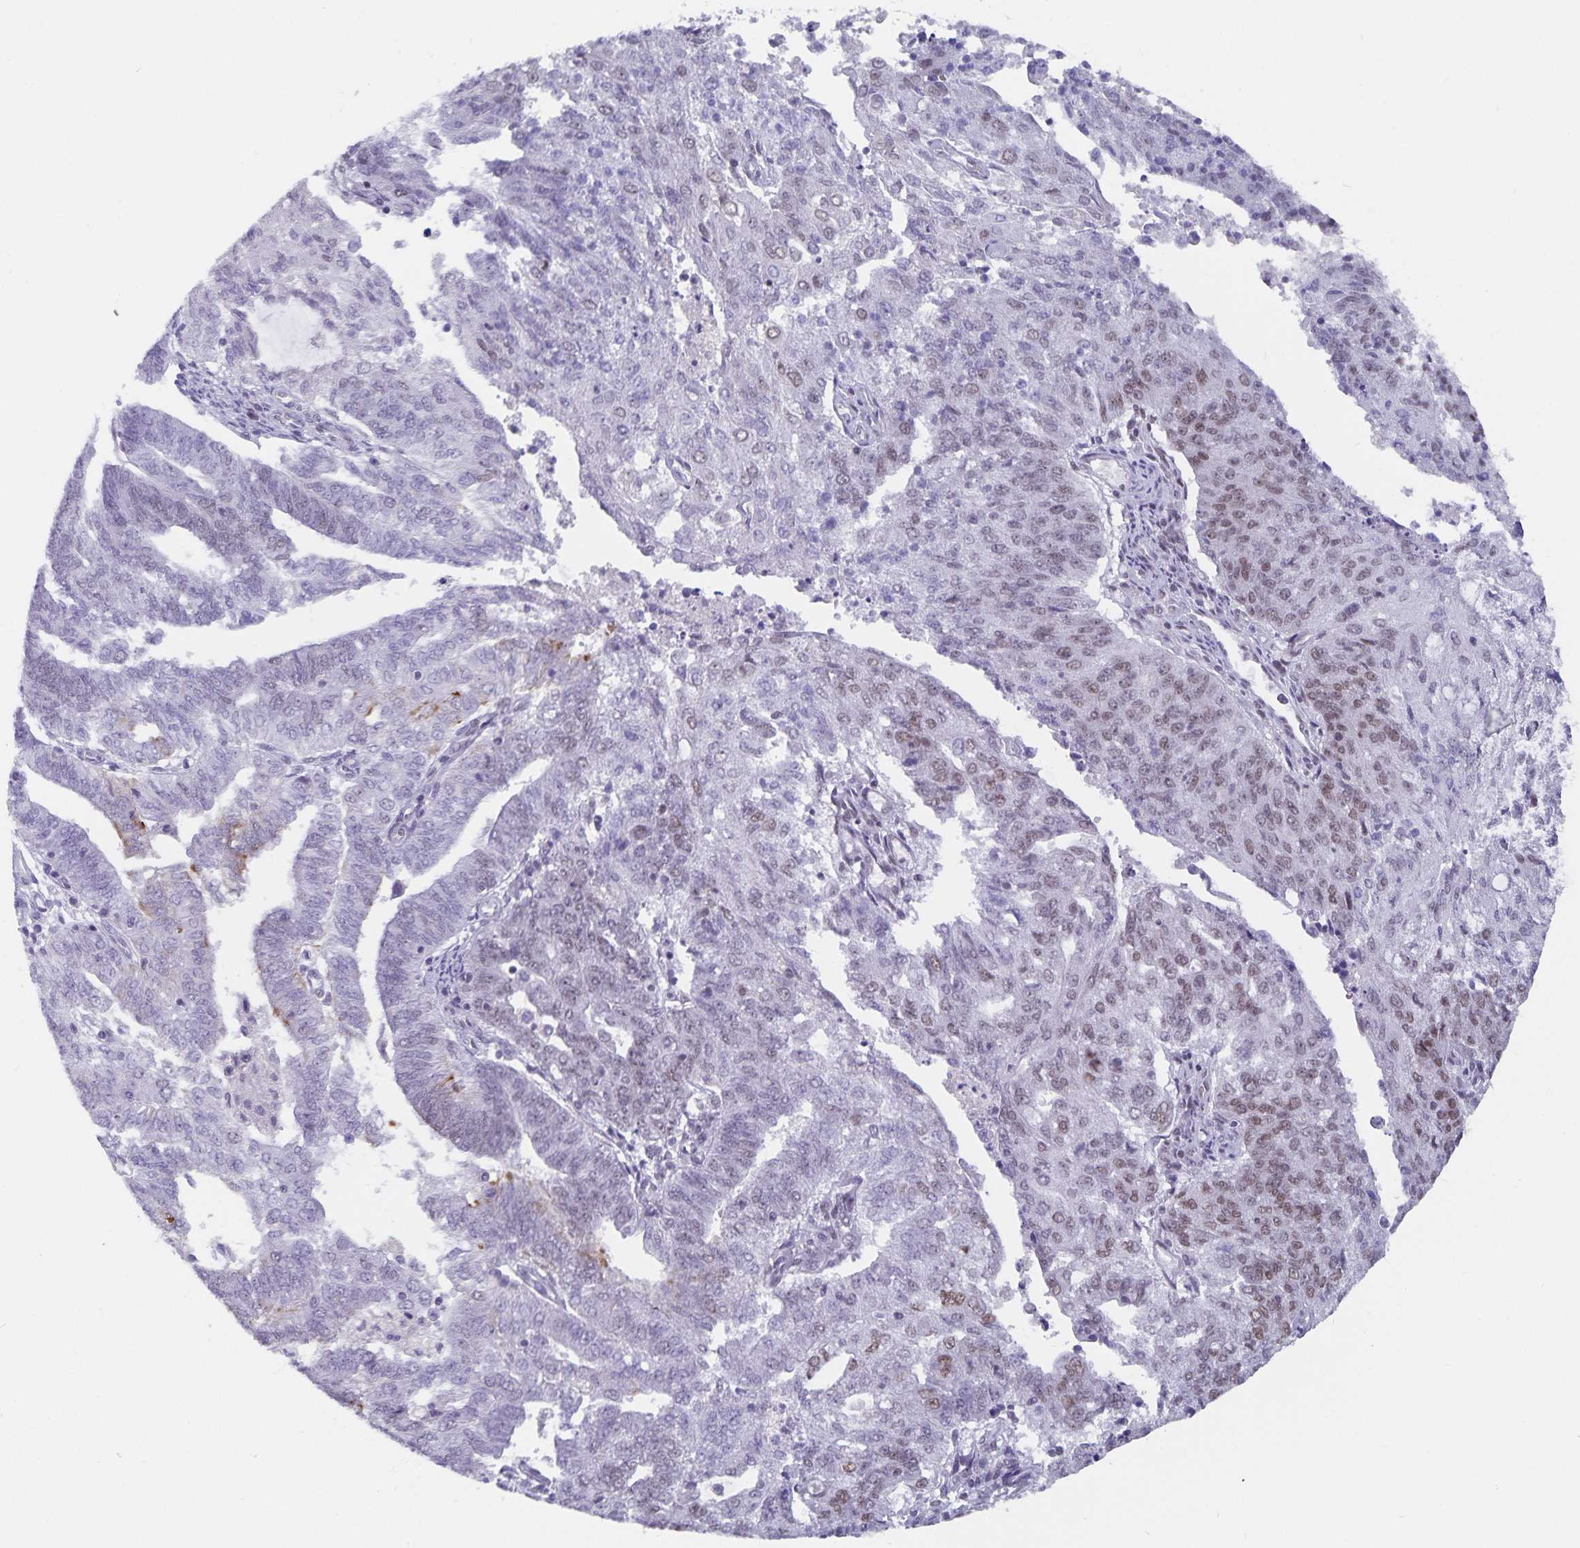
{"staining": {"intensity": "moderate", "quantity": "<25%", "location": "nuclear"}, "tissue": "endometrial cancer", "cell_type": "Tumor cells", "image_type": "cancer", "snomed": [{"axis": "morphology", "description": "Adenocarcinoma, NOS"}, {"axis": "topography", "description": "Endometrium"}], "caption": "Endometrial cancer stained with a protein marker shows moderate staining in tumor cells.", "gene": "PBX2", "patient": {"sex": "female", "age": 82}}